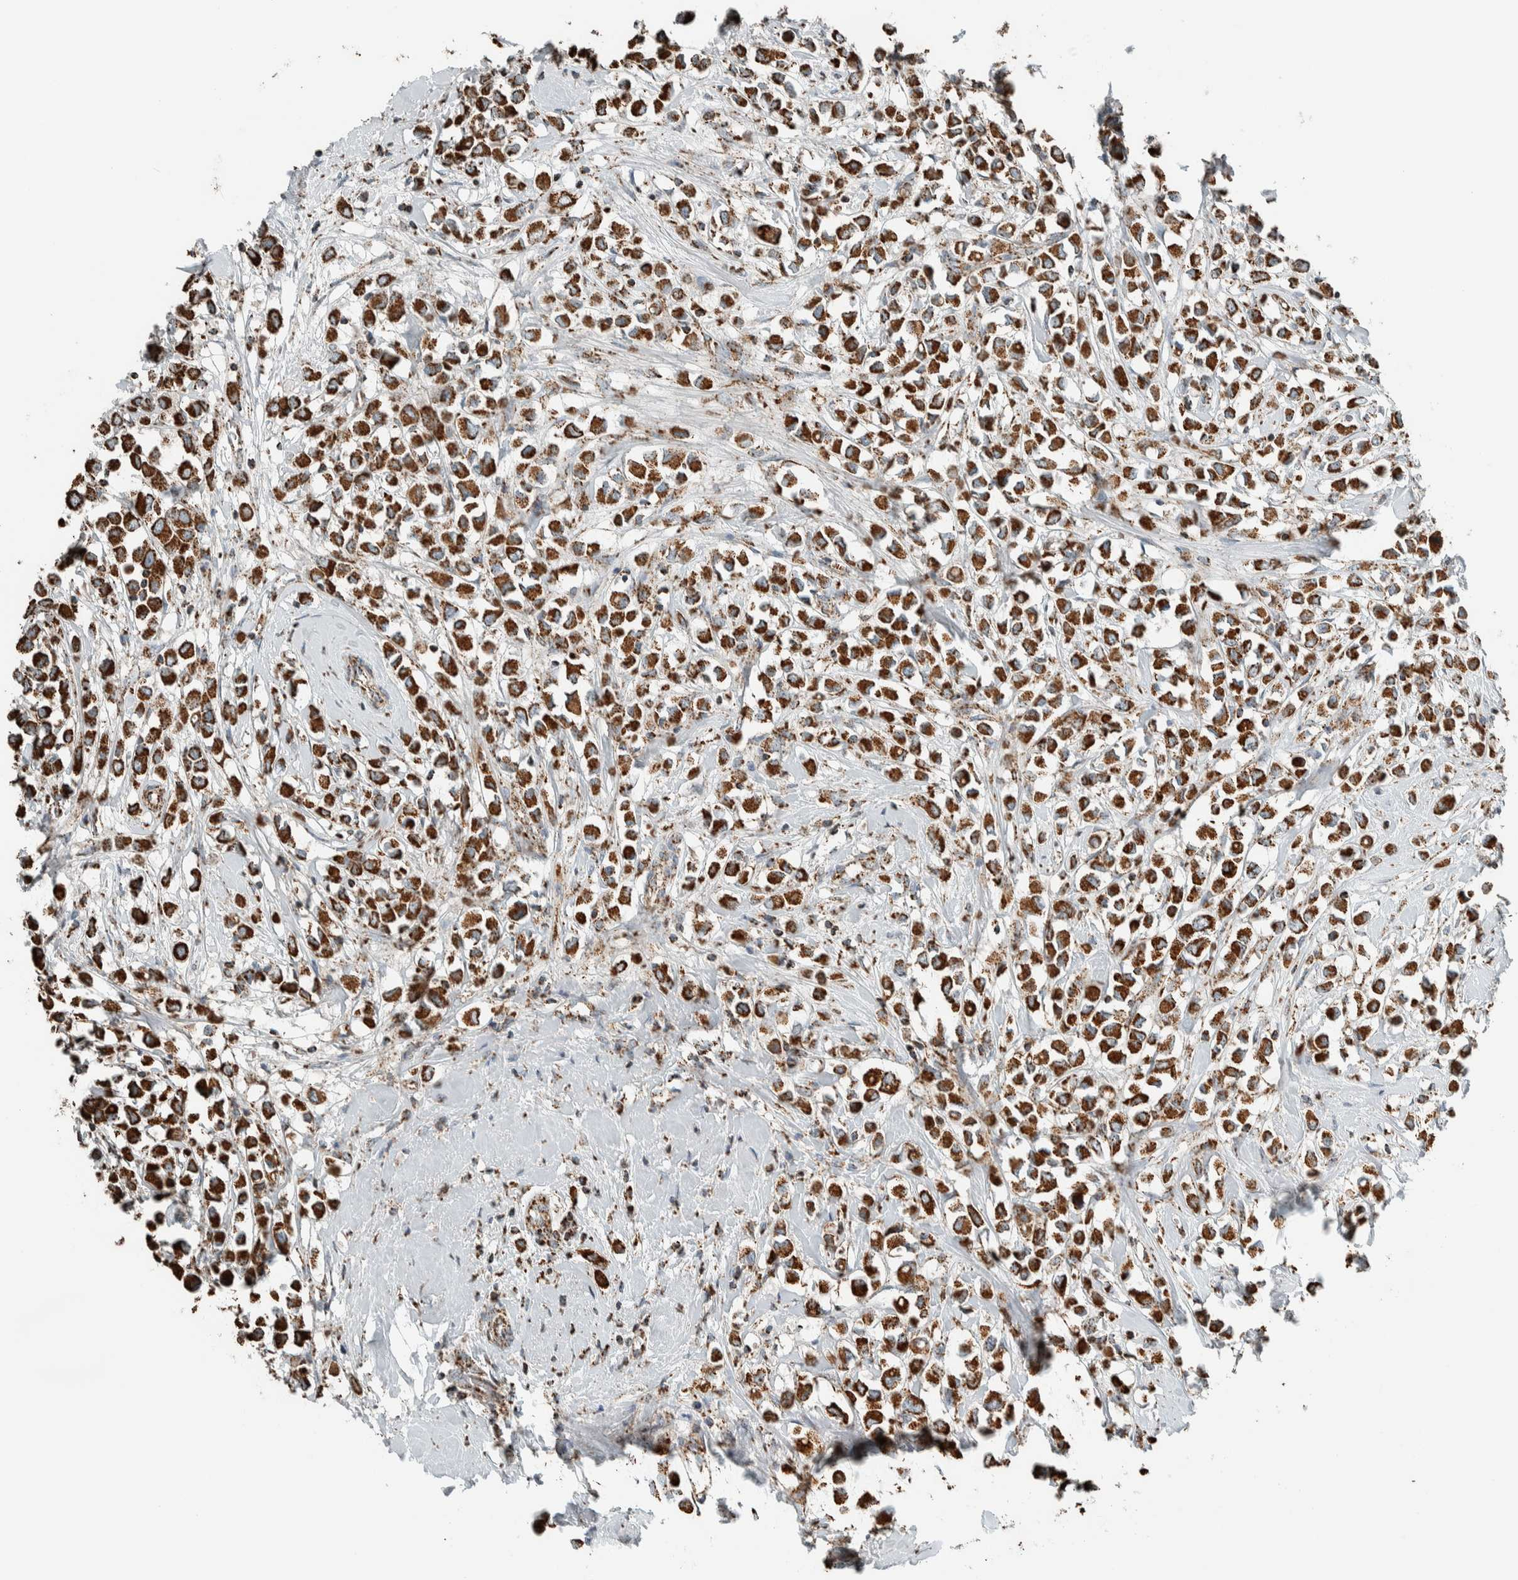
{"staining": {"intensity": "strong", "quantity": ">75%", "location": "cytoplasmic/membranous"}, "tissue": "breast cancer", "cell_type": "Tumor cells", "image_type": "cancer", "snomed": [{"axis": "morphology", "description": "Duct carcinoma"}, {"axis": "topography", "description": "Breast"}], "caption": "Breast invasive ductal carcinoma stained with a protein marker reveals strong staining in tumor cells.", "gene": "ZNF454", "patient": {"sex": "female", "age": 61}}